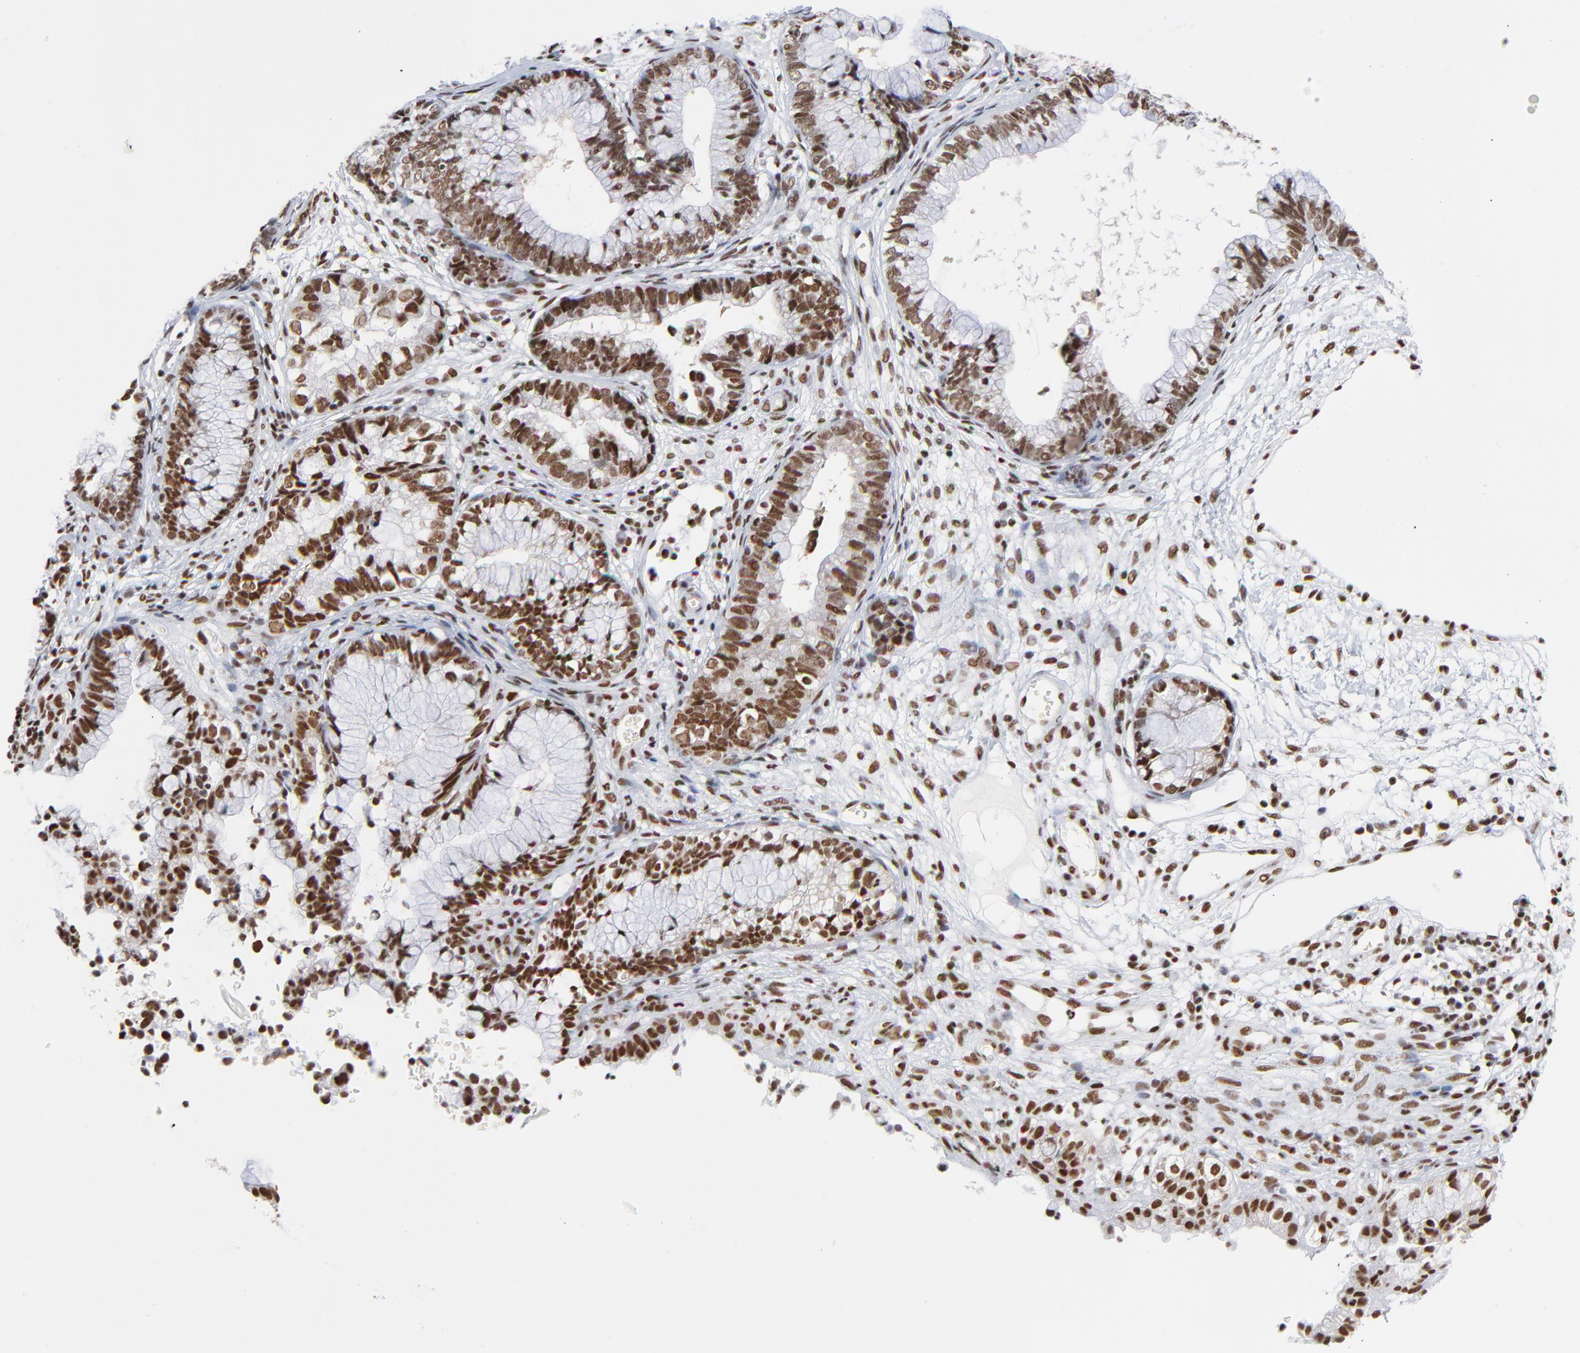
{"staining": {"intensity": "strong", "quantity": ">75%", "location": "nuclear"}, "tissue": "cervical cancer", "cell_type": "Tumor cells", "image_type": "cancer", "snomed": [{"axis": "morphology", "description": "Adenocarcinoma, NOS"}, {"axis": "topography", "description": "Cervix"}], "caption": "Human cervical cancer stained with a protein marker exhibits strong staining in tumor cells.", "gene": "CREB1", "patient": {"sex": "female", "age": 44}}